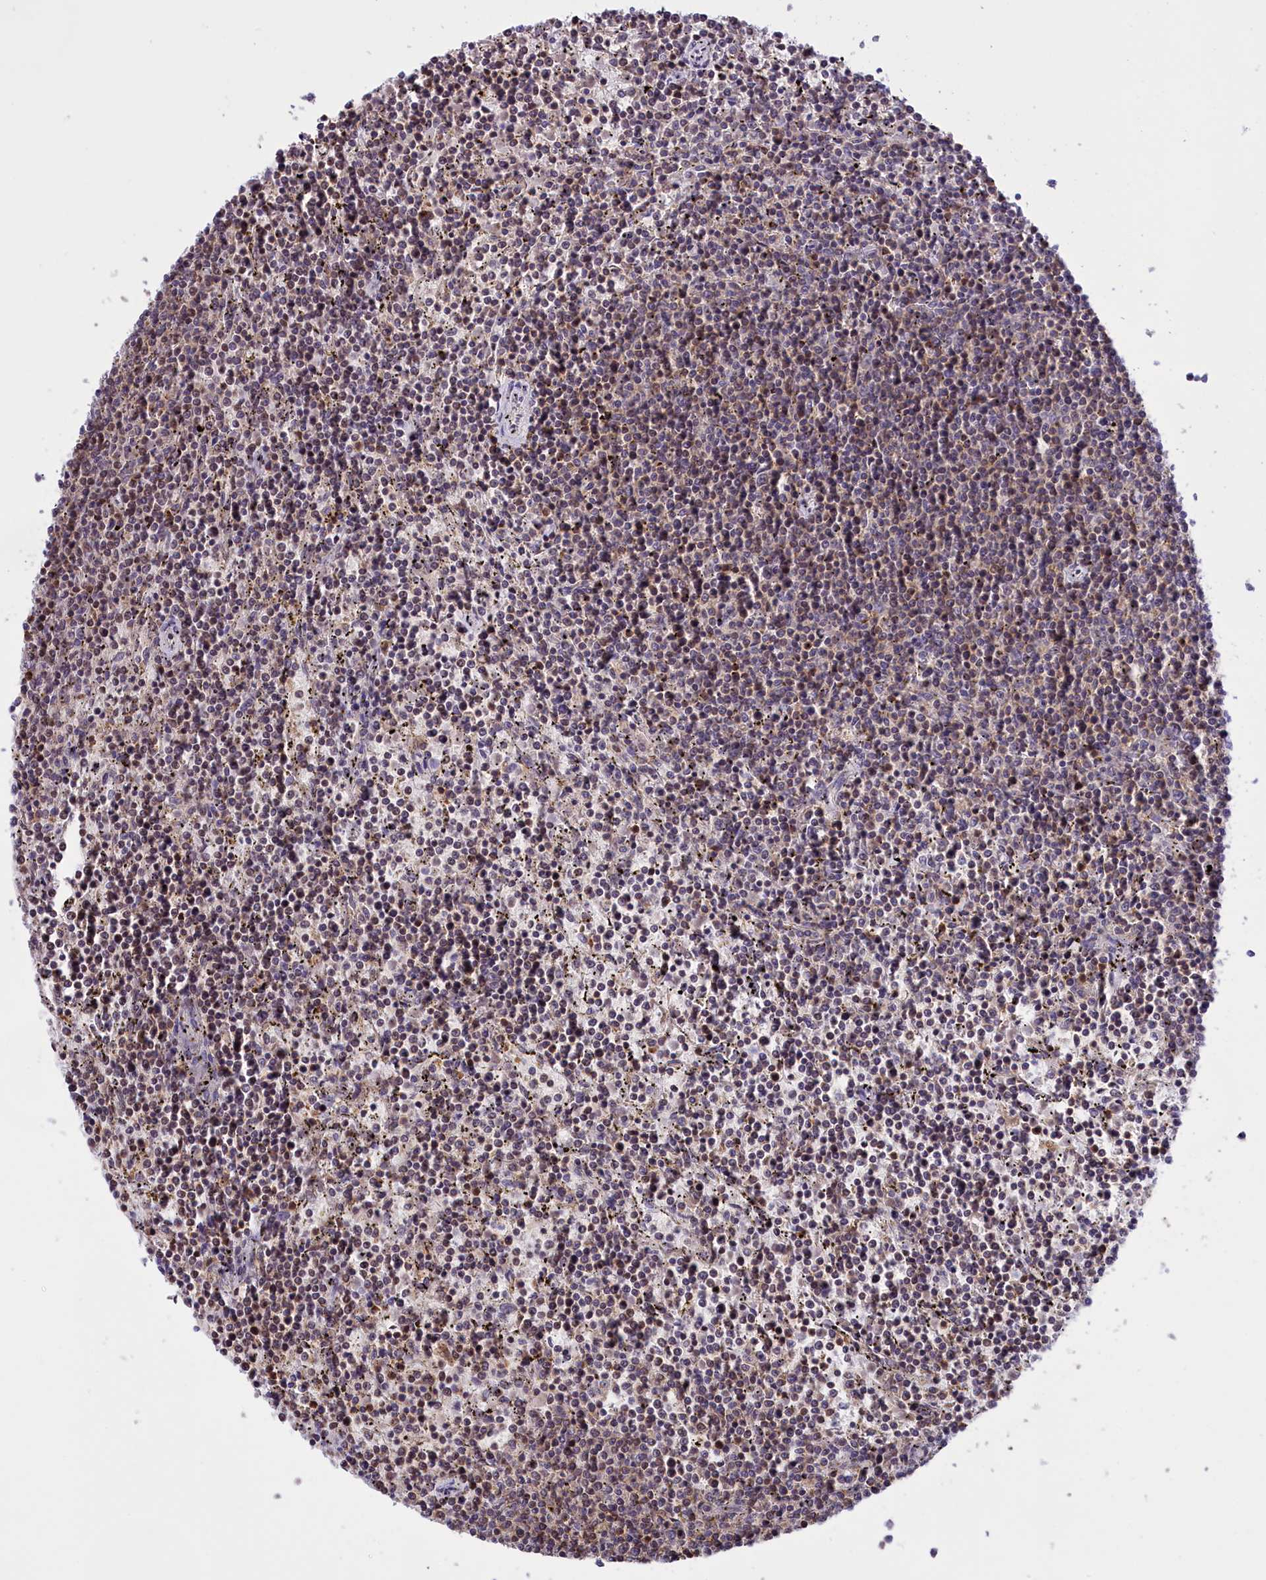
{"staining": {"intensity": "moderate", "quantity": "<25%", "location": "nuclear"}, "tissue": "lymphoma", "cell_type": "Tumor cells", "image_type": "cancer", "snomed": [{"axis": "morphology", "description": "Malignant lymphoma, non-Hodgkin's type, Low grade"}, {"axis": "topography", "description": "Spleen"}], "caption": "Immunohistochemical staining of lymphoma demonstrates low levels of moderate nuclear expression in about <25% of tumor cells. The staining was performed using DAB, with brown indicating positive protein expression. Nuclei are stained blue with hematoxylin.", "gene": "IZUMO2", "patient": {"sex": "female", "age": 50}}